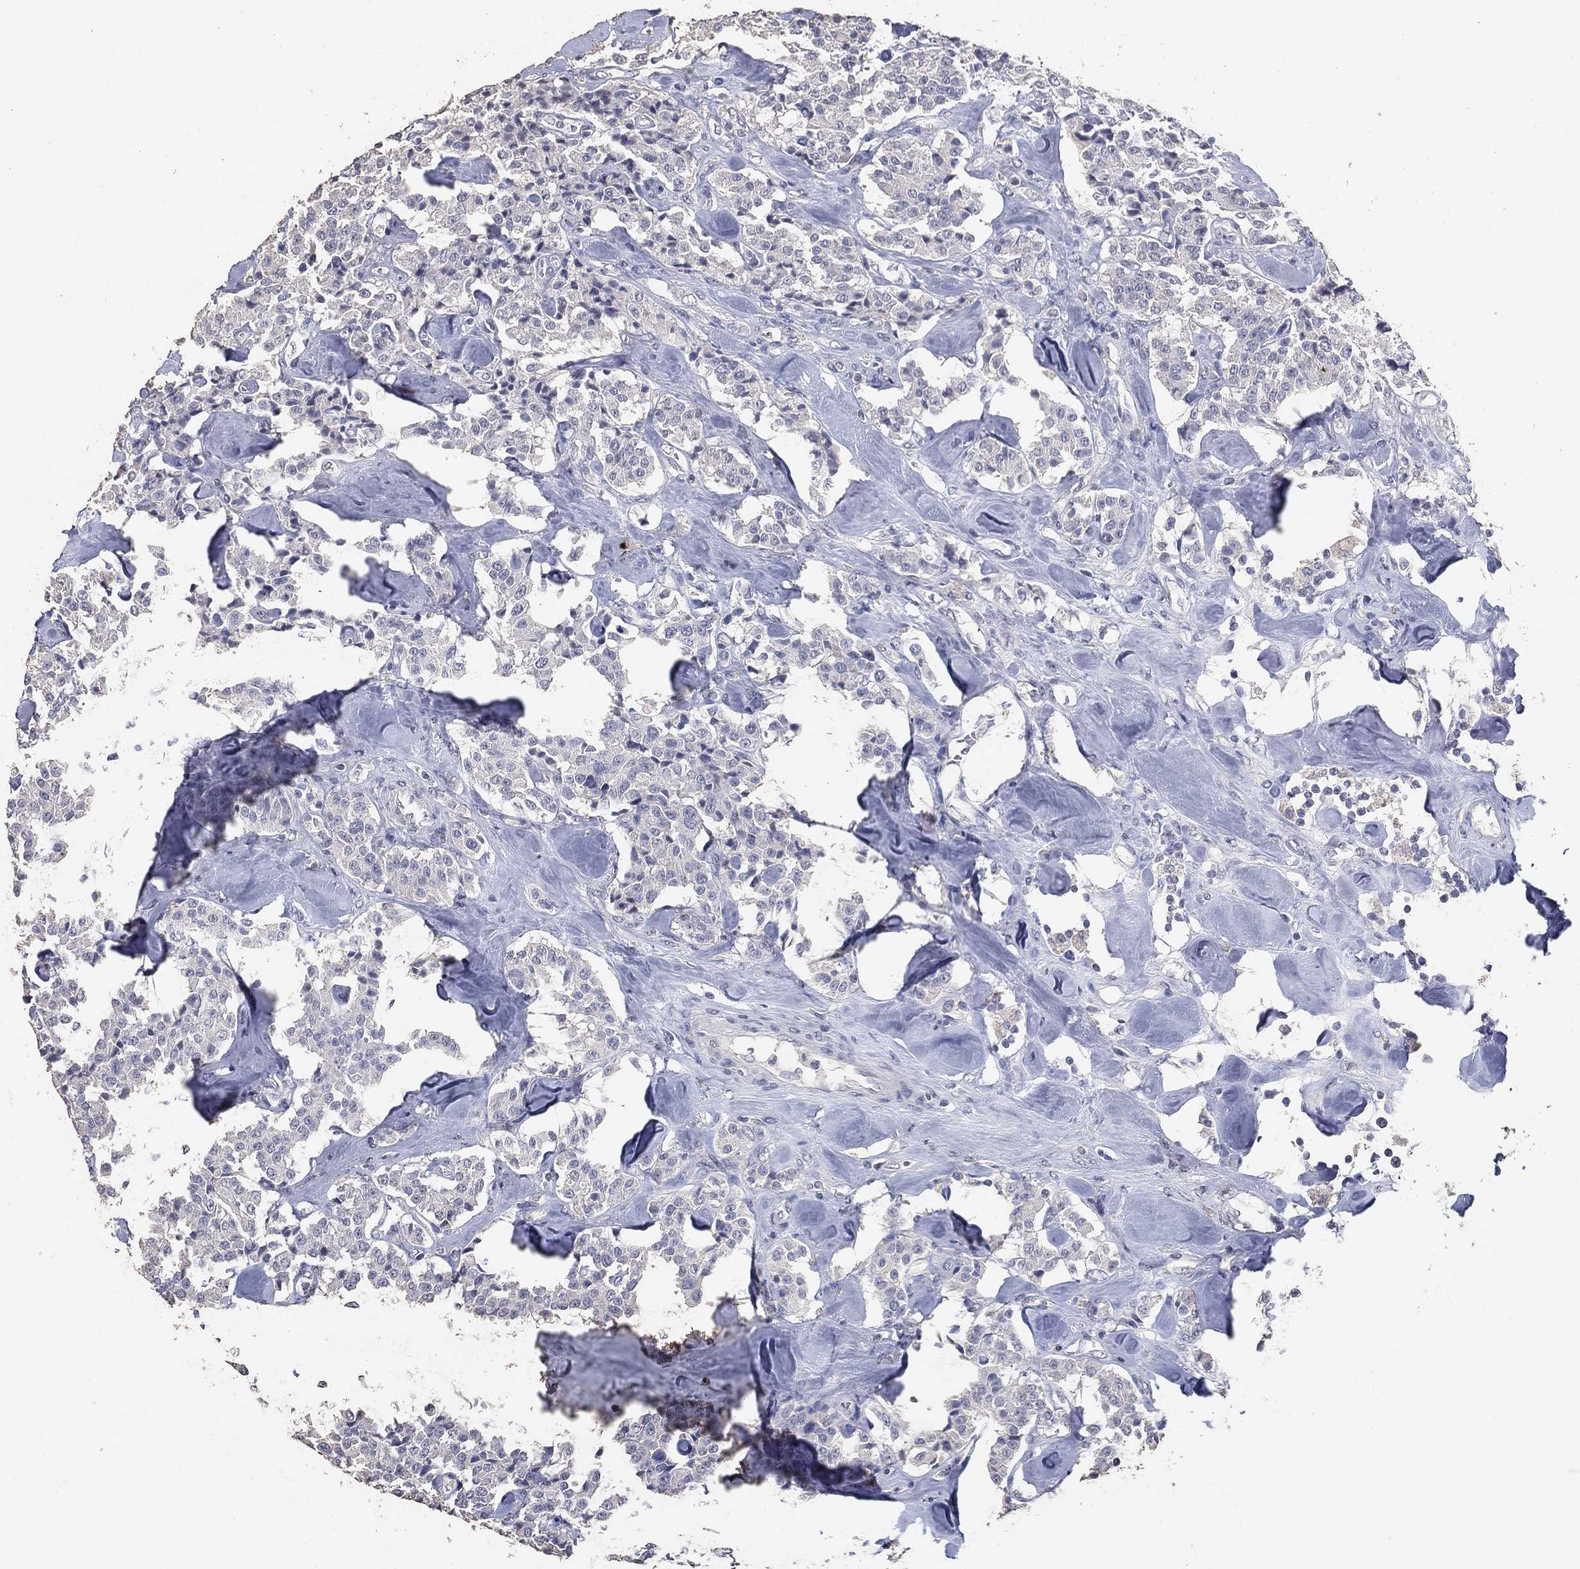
{"staining": {"intensity": "negative", "quantity": "none", "location": "none"}, "tissue": "carcinoid", "cell_type": "Tumor cells", "image_type": "cancer", "snomed": [{"axis": "morphology", "description": "Carcinoid, malignant, NOS"}, {"axis": "topography", "description": "Pancreas"}], "caption": "Immunohistochemistry (IHC) micrograph of human malignant carcinoid stained for a protein (brown), which reveals no expression in tumor cells.", "gene": "DSG1", "patient": {"sex": "male", "age": 41}}